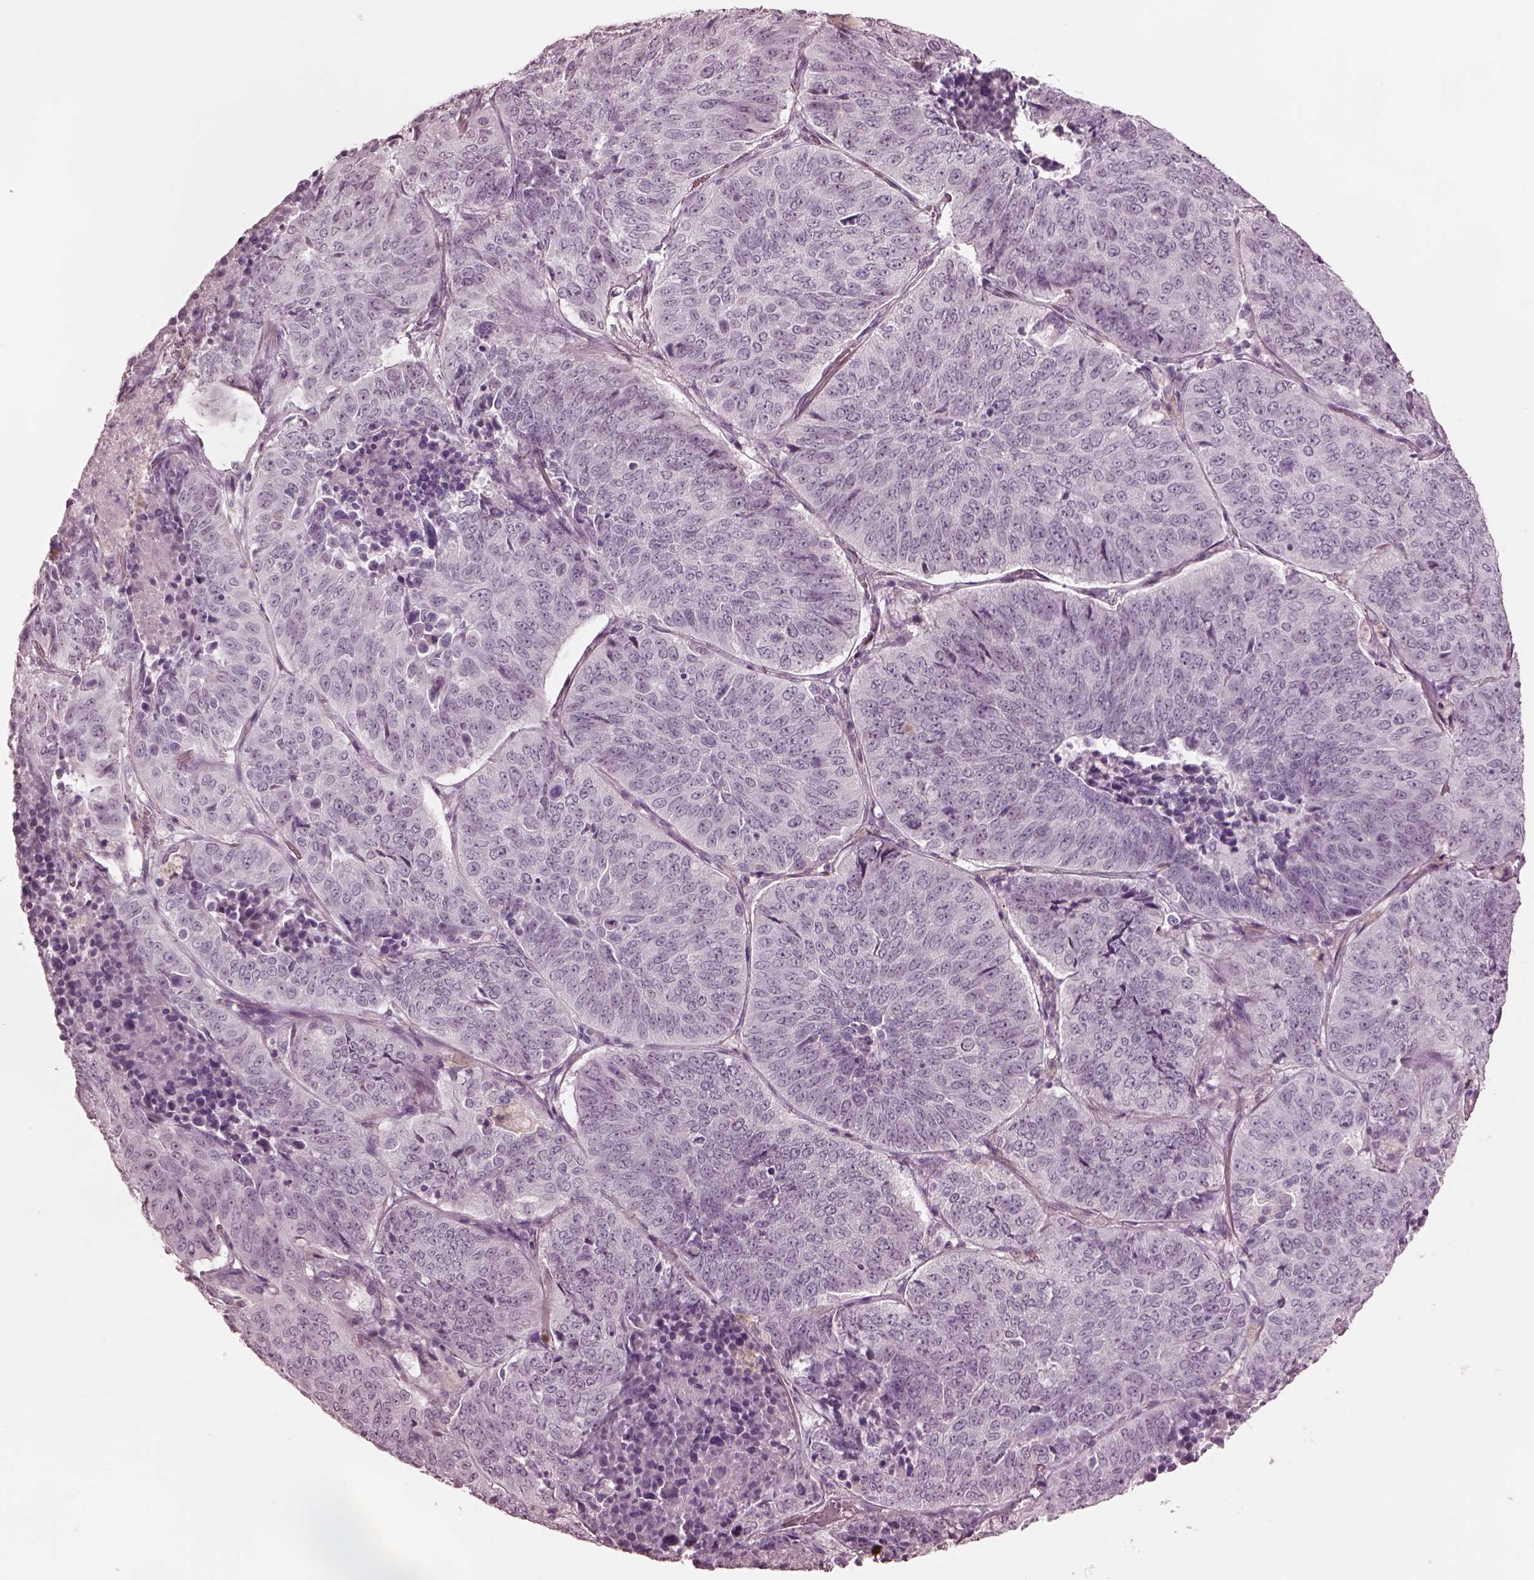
{"staining": {"intensity": "negative", "quantity": "none", "location": "none"}, "tissue": "lung cancer", "cell_type": "Tumor cells", "image_type": "cancer", "snomed": [{"axis": "morphology", "description": "Normal tissue, NOS"}, {"axis": "morphology", "description": "Squamous cell carcinoma, NOS"}, {"axis": "topography", "description": "Bronchus"}, {"axis": "topography", "description": "Lung"}], "caption": "Squamous cell carcinoma (lung) was stained to show a protein in brown. There is no significant expression in tumor cells.", "gene": "GARIN4", "patient": {"sex": "male", "age": 64}}